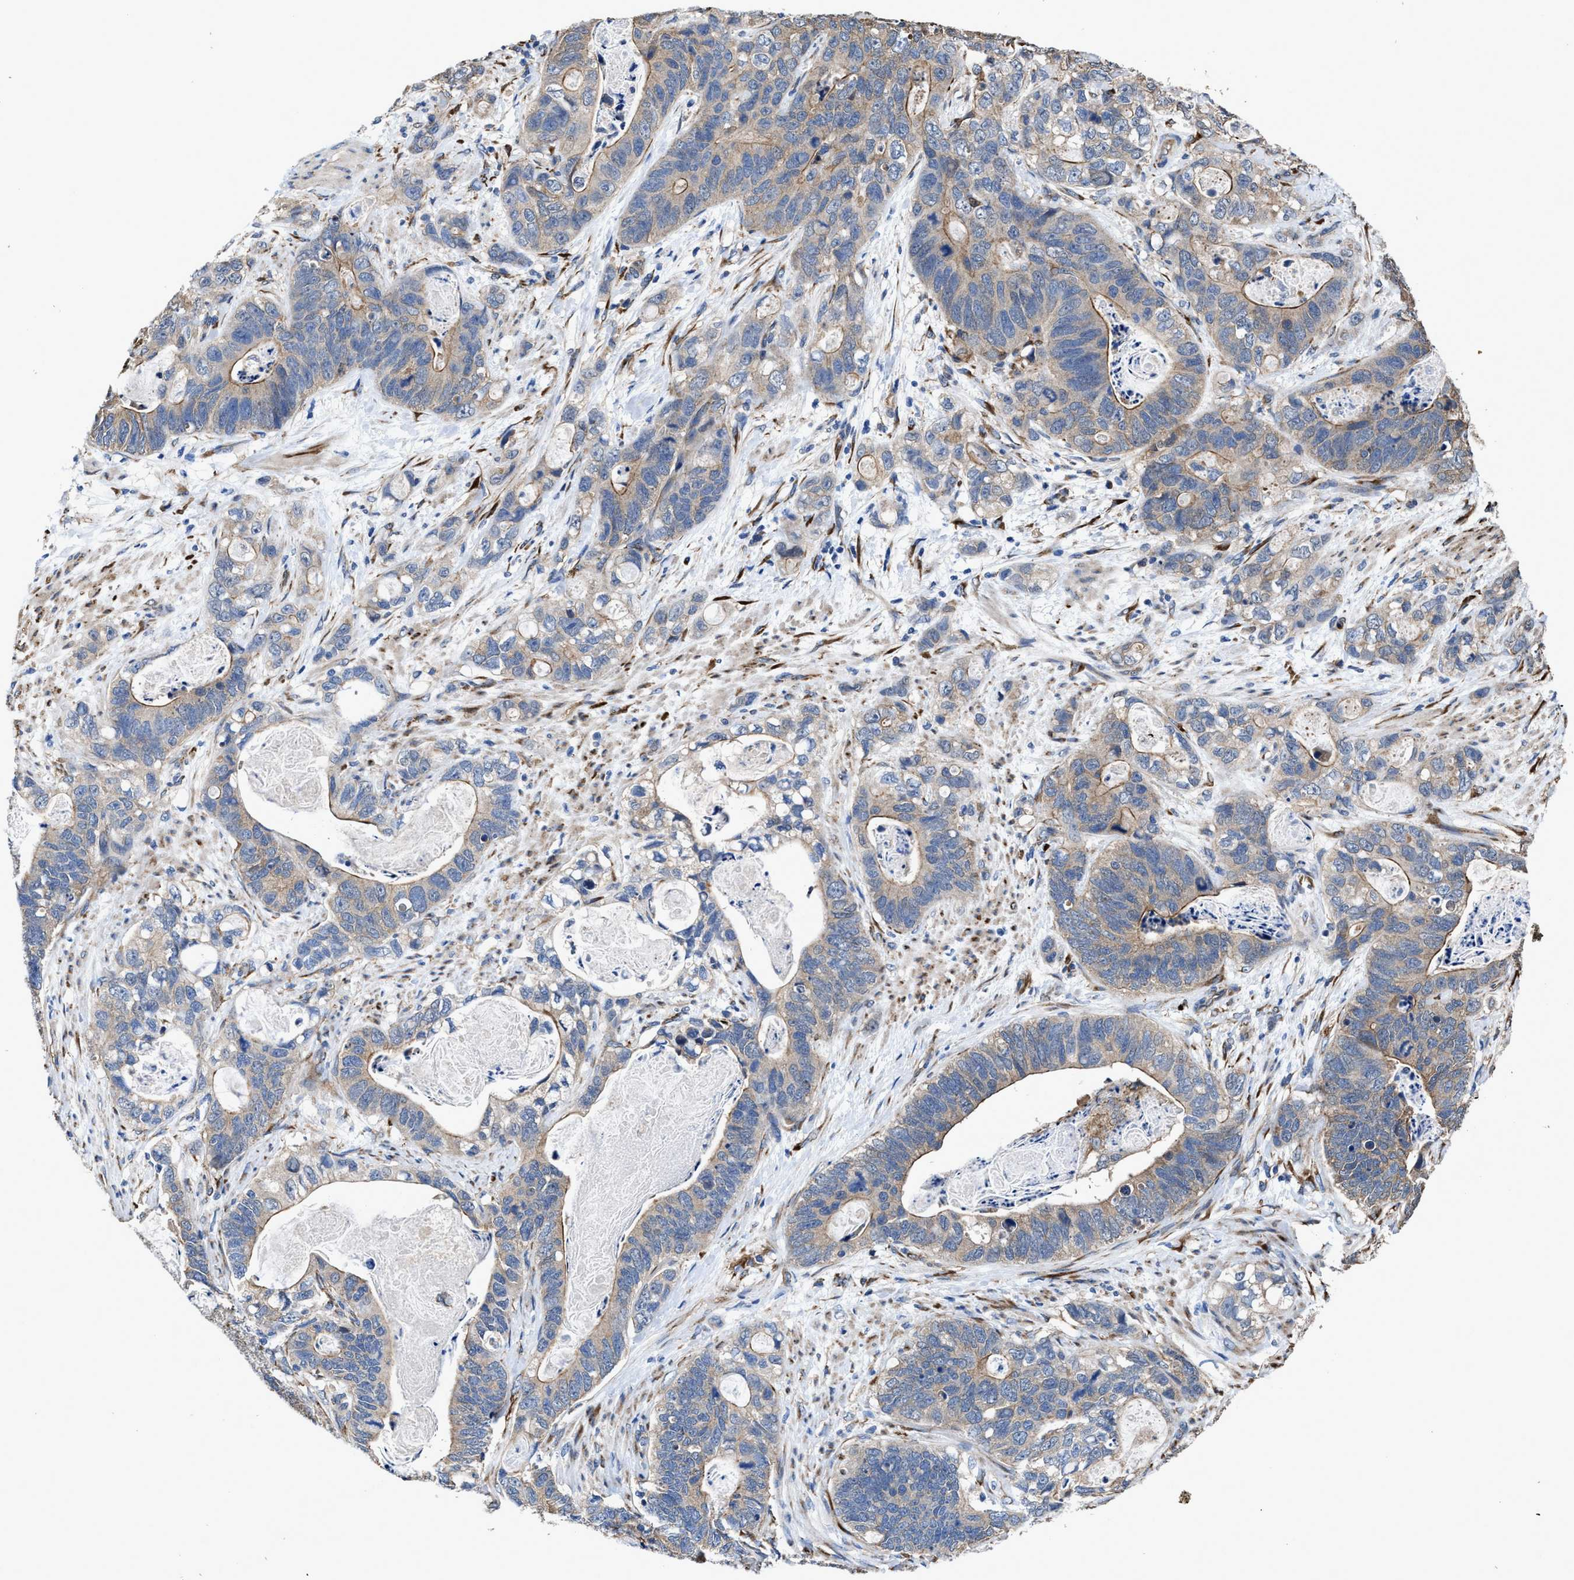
{"staining": {"intensity": "weak", "quantity": ">75%", "location": "cytoplasmic/membranous"}, "tissue": "stomach cancer", "cell_type": "Tumor cells", "image_type": "cancer", "snomed": [{"axis": "morphology", "description": "Normal tissue, NOS"}, {"axis": "morphology", "description": "Adenocarcinoma, NOS"}, {"axis": "topography", "description": "Stomach"}], "caption": "The micrograph demonstrates staining of stomach cancer, revealing weak cytoplasmic/membranous protein expression (brown color) within tumor cells.", "gene": "IDNK", "patient": {"sex": "female", "age": 89}}